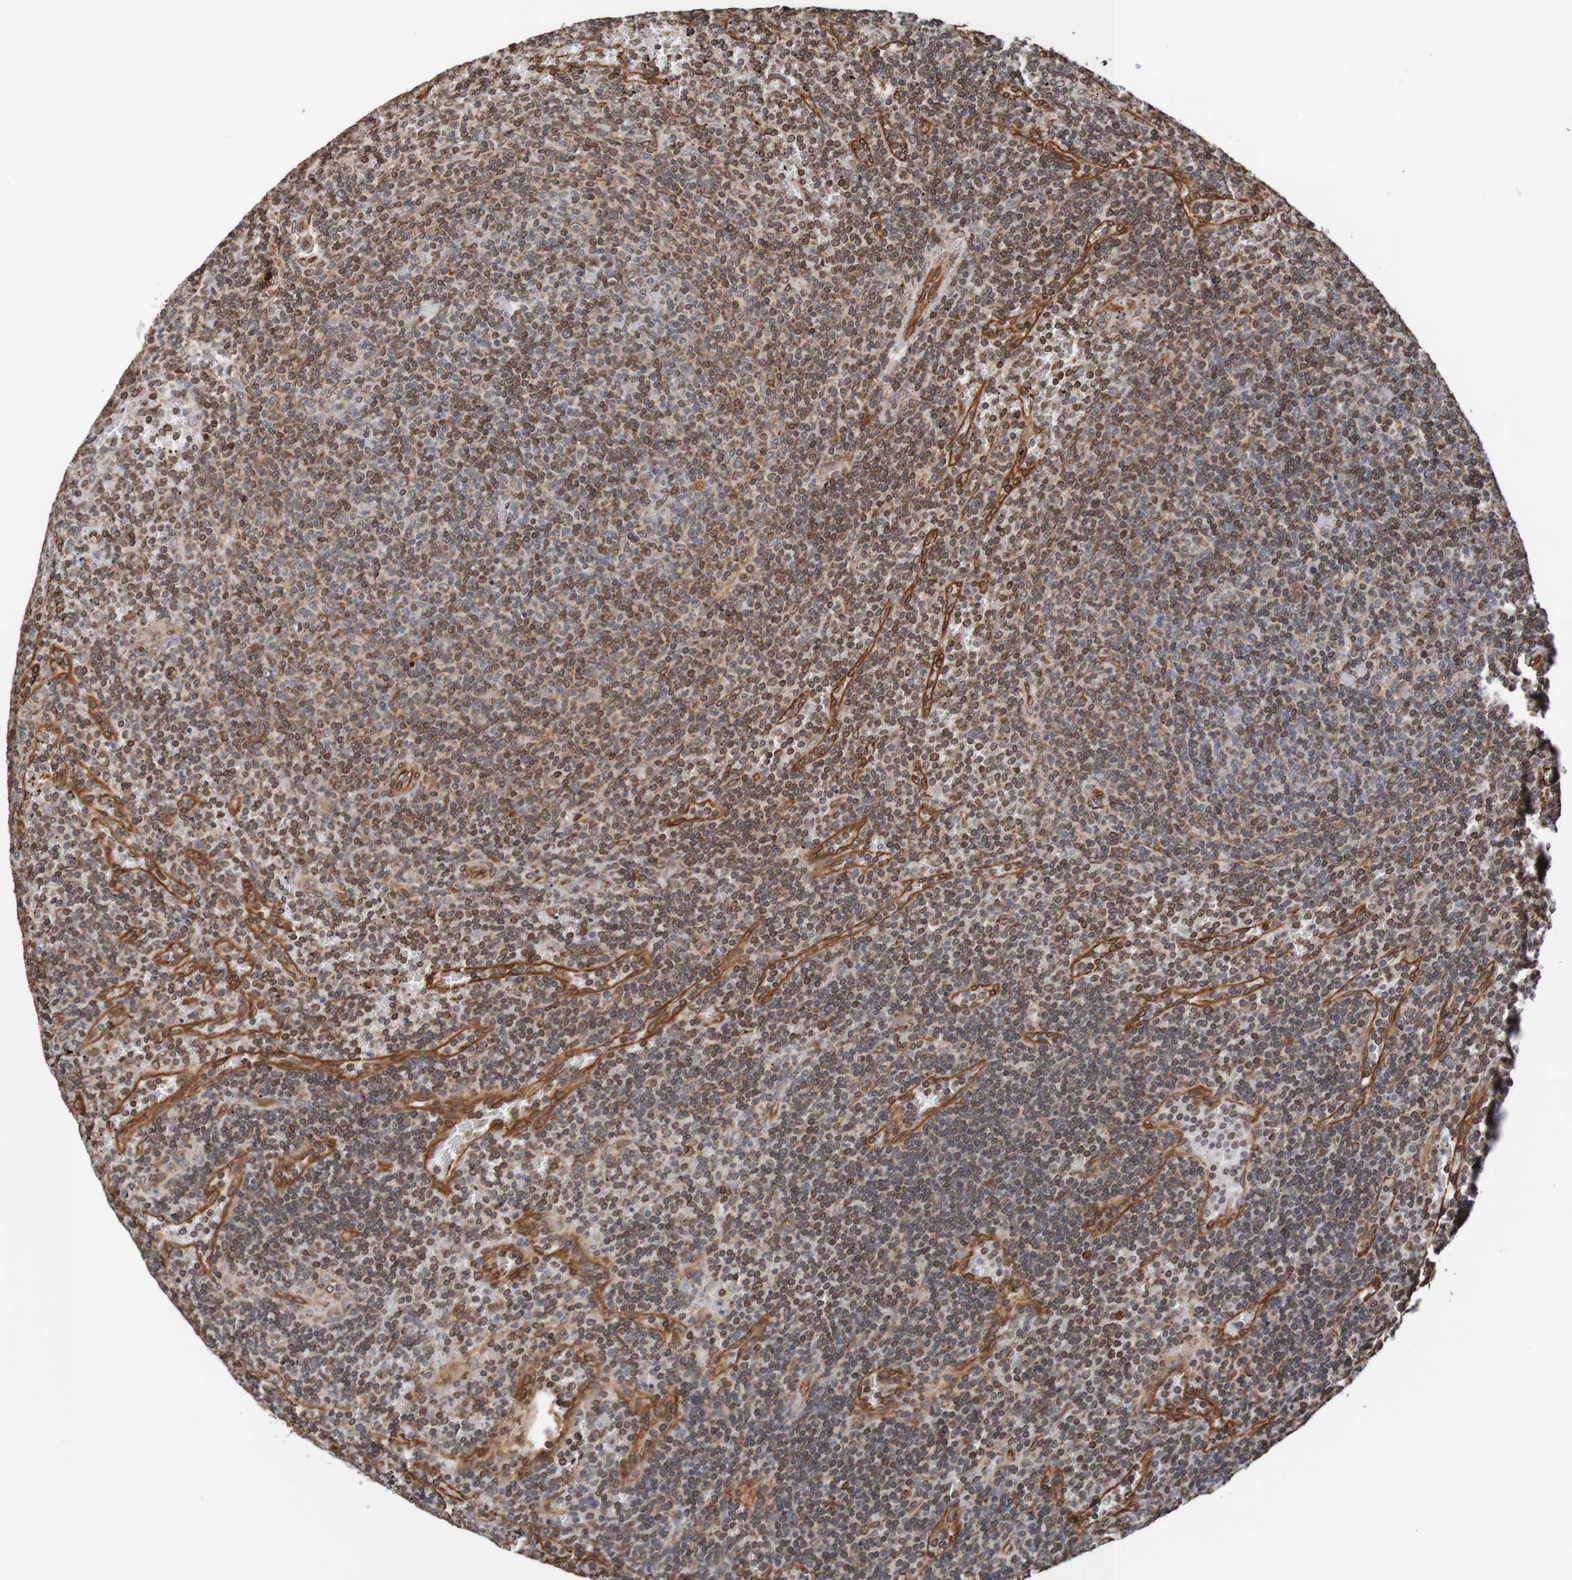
{"staining": {"intensity": "moderate", "quantity": "25%-75%", "location": "cytoplasmic/membranous,nuclear"}, "tissue": "lymphoma", "cell_type": "Tumor cells", "image_type": "cancer", "snomed": [{"axis": "morphology", "description": "Malignant lymphoma, non-Hodgkin's type, Low grade"}, {"axis": "topography", "description": "Spleen"}], "caption": "Low-grade malignant lymphoma, non-Hodgkin's type stained for a protein (brown) reveals moderate cytoplasmic/membranous and nuclear positive positivity in about 25%-75% of tumor cells.", "gene": "TMEM109", "patient": {"sex": "female", "age": 50}}